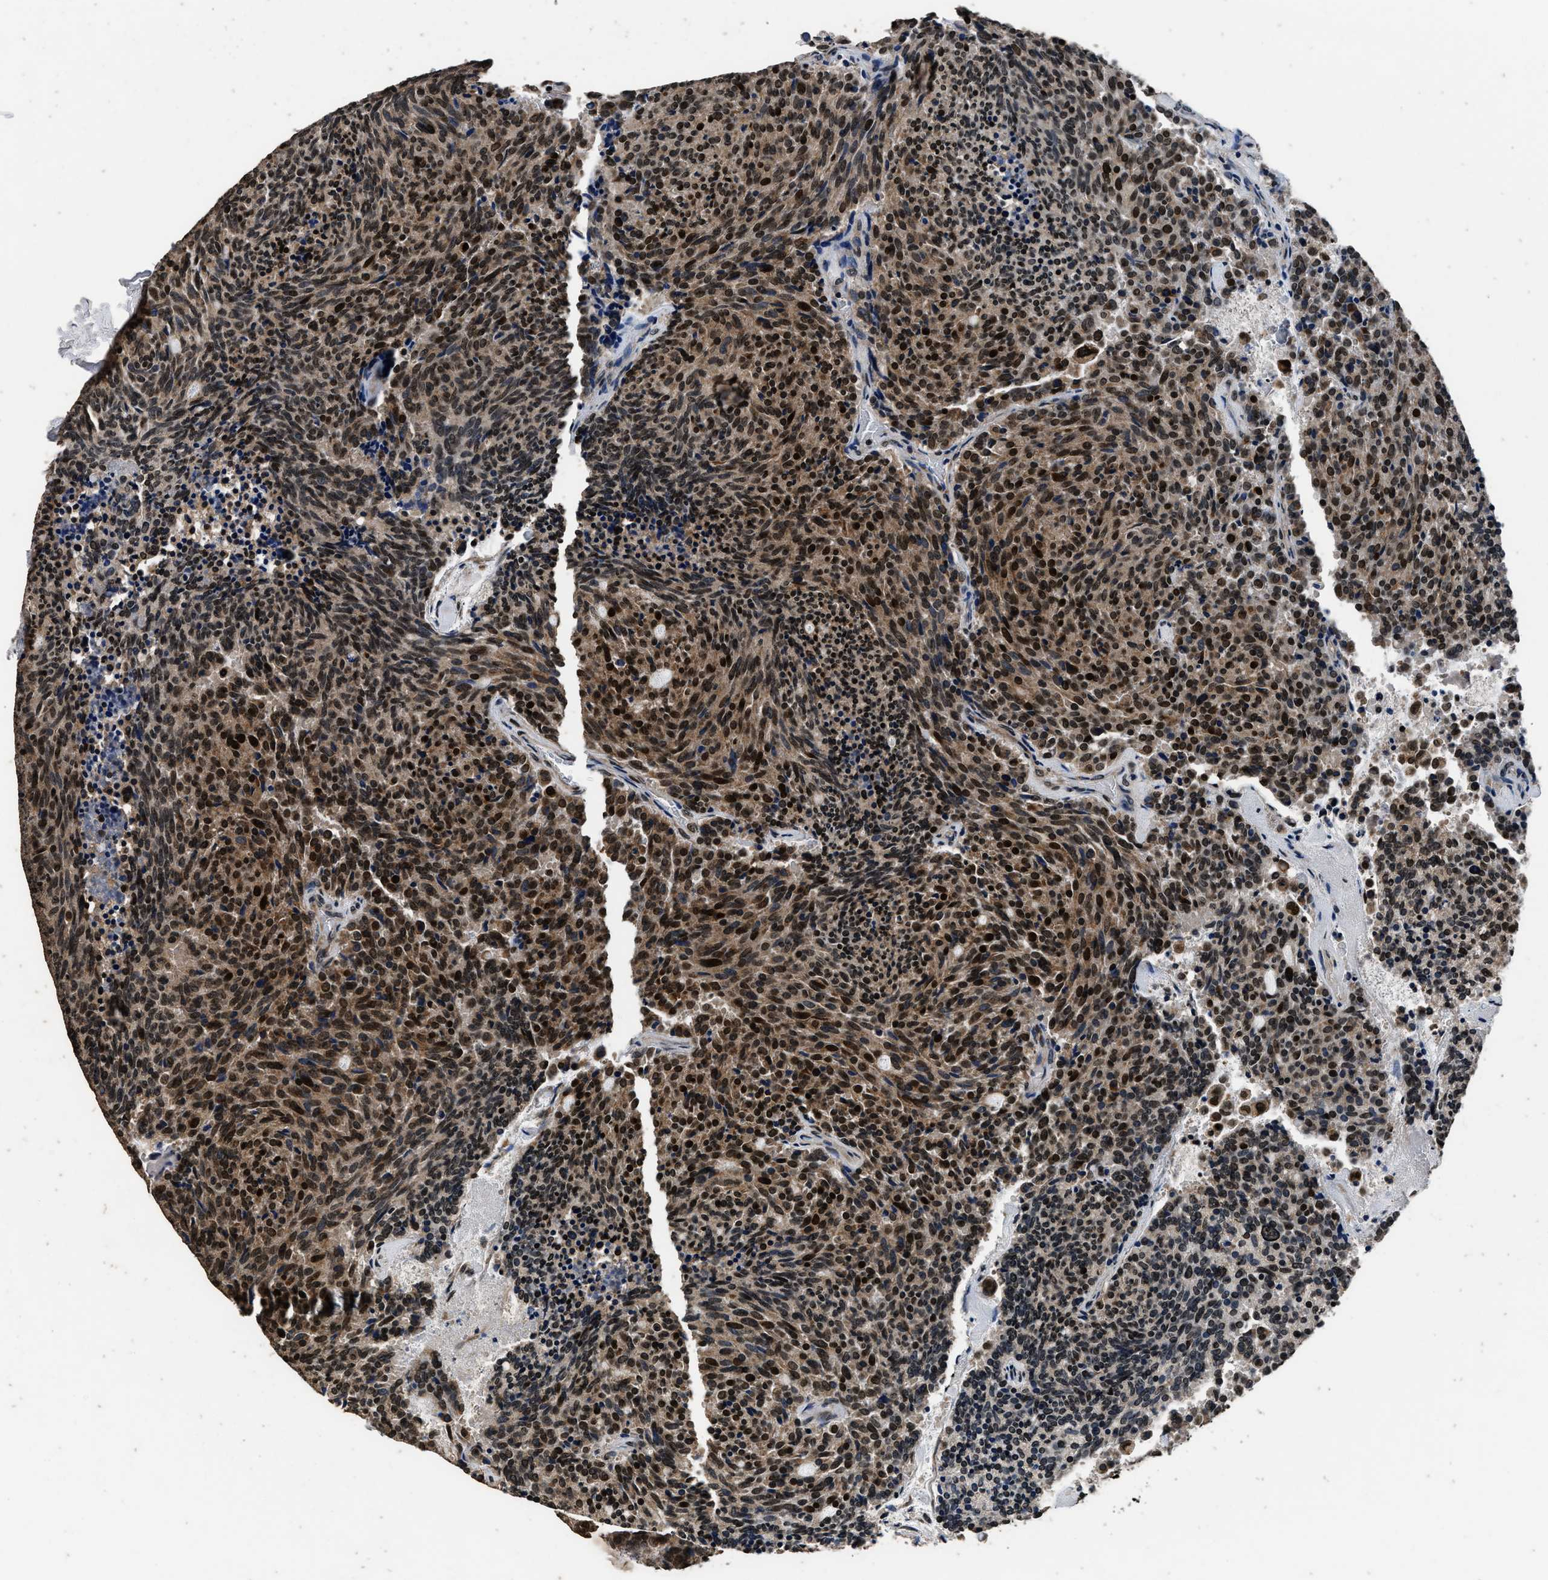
{"staining": {"intensity": "strong", "quantity": ">75%", "location": "nuclear"}, "tissue": "carcinoid", "cell_type": "Tumor cells", "image_type": "cancer", "snomed": [{"axis": "morphology", "description": "Carcinoid, malignant, NOS"}, {"axis": "topography", "description": "Pancreas"}], "caption": "Carcinoid (malignant) stained with immunohistochemistry (IHC) exhibits strong nuclear staining in about >75% of tumor cells.", "gene": "CSTF1", "patient": {"sex": "female", "age": 54}}